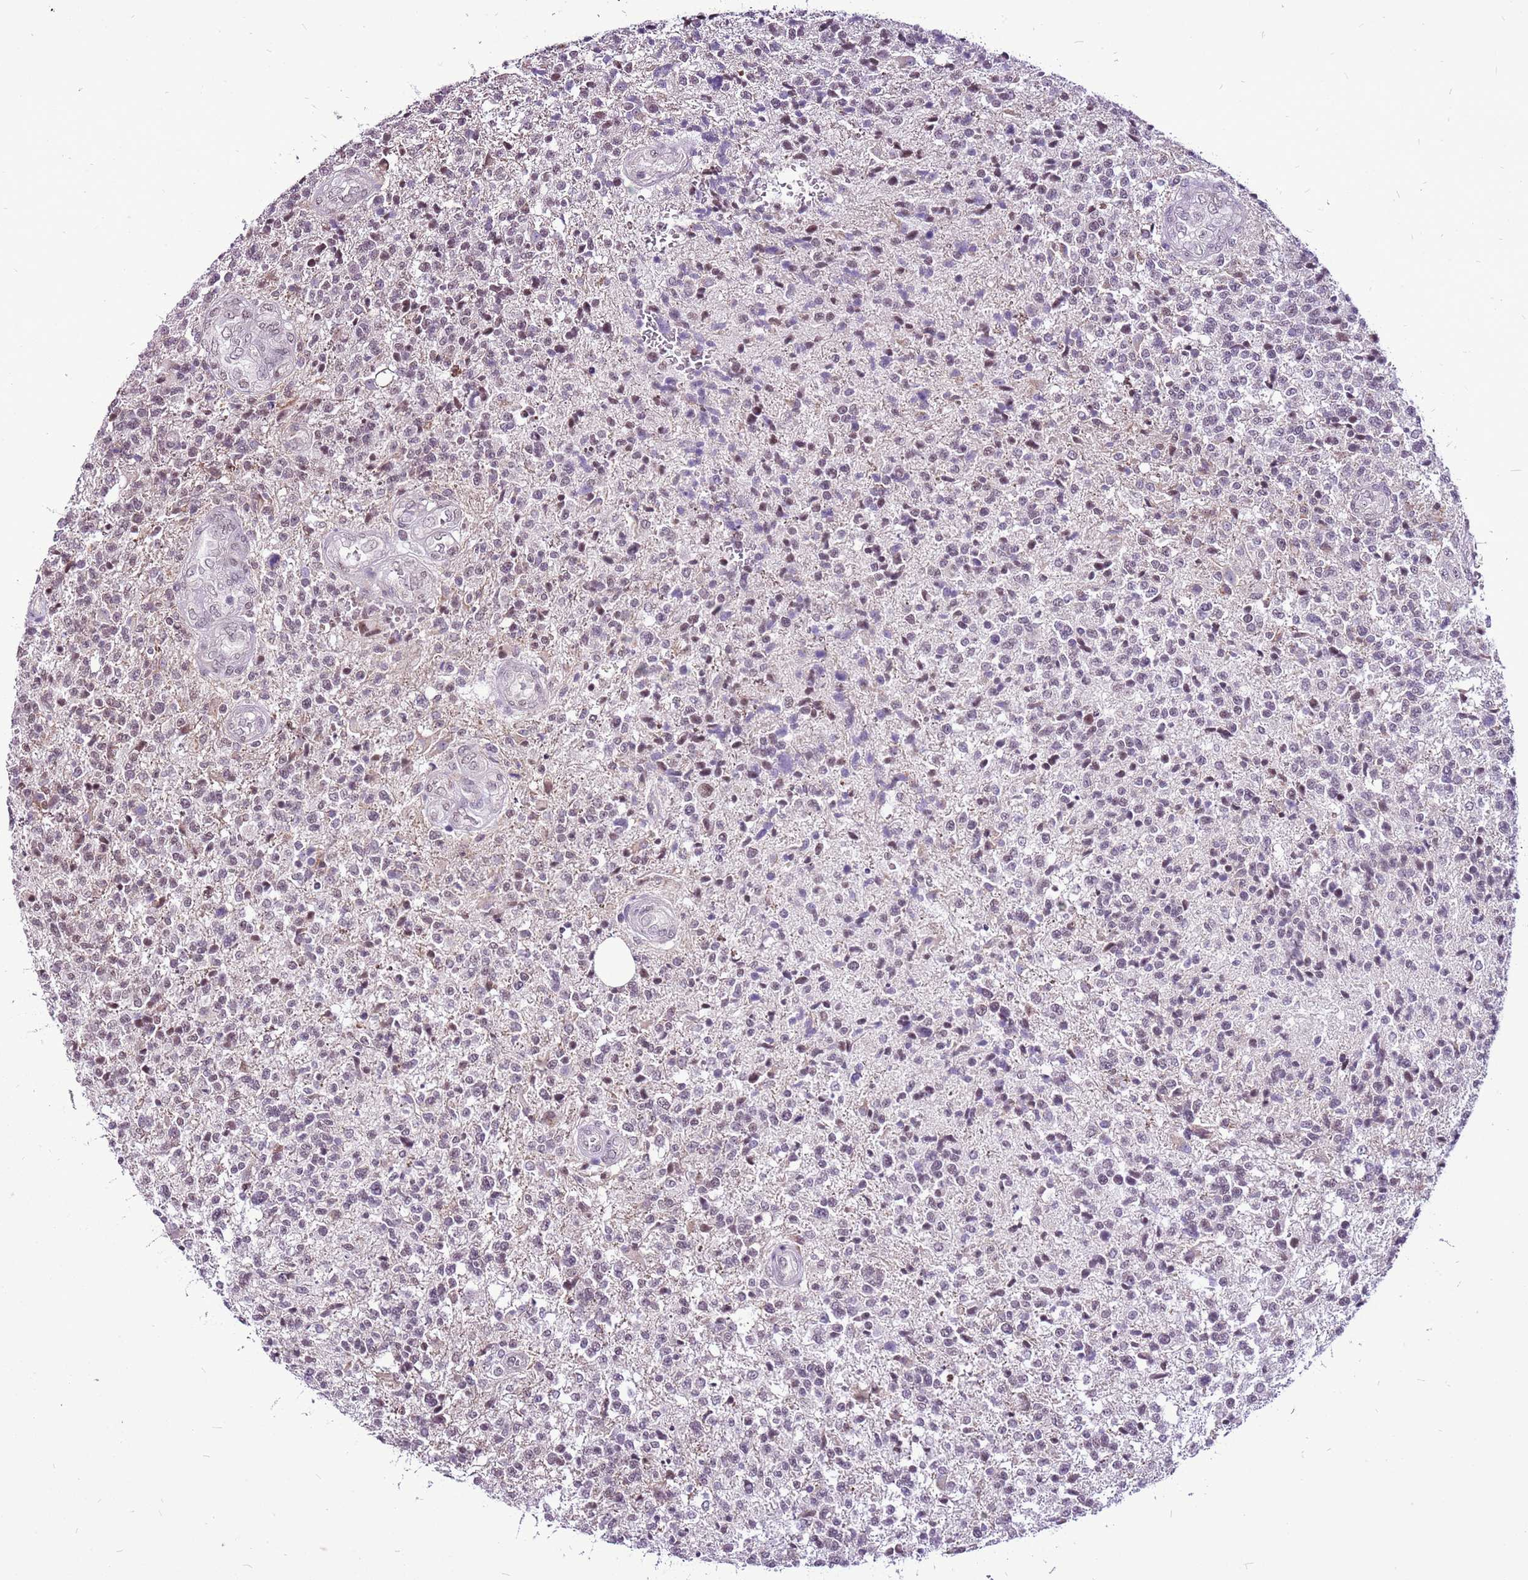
{"staining": {"intensity": "weak", "quantity": "<25%", "location": "nuclear"}, "tissue": "glioma", "cell_type": "Tumor cells", "image_type": "cancer", "snomed": [{"axis": "morphology", "description": "Glioma, malignant, High grade"}, {"axis": "topography", "description": "Brain"}], "caption": "Immunohistochemistry (IHC) micrograph of neoplastic tissue: high-grade glioma (malignant) stained with DAB (3,3'-diaminobenzidine) displays no significant protein positivity in tumor cells.", "gene": "CCDC166", "patient": {"sex": "male", "age": 56}}